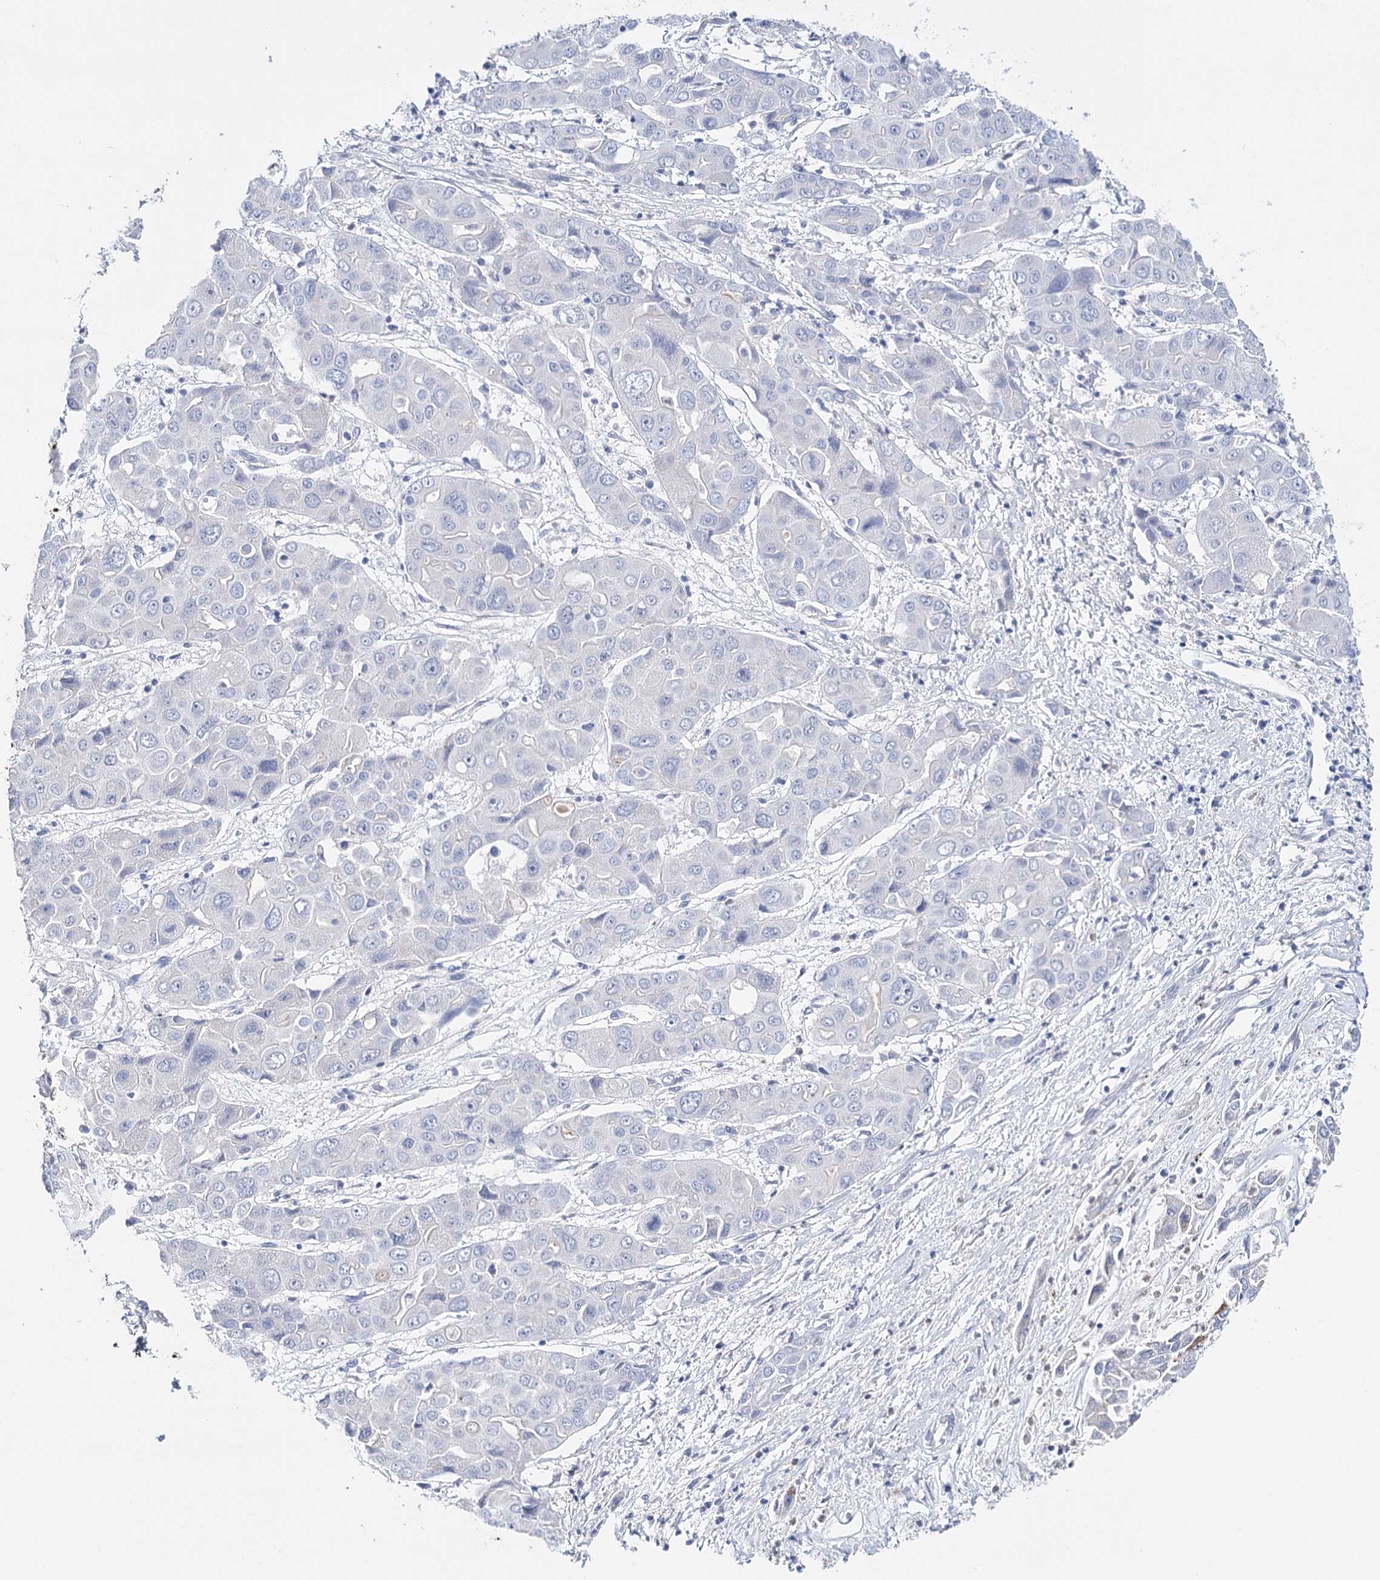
{"staining": {"intensity": "negative", "quantity": "none", "location": "none"}, "tissue": "liver cancer", "cell_type": "Tumor cells", "image_type": "cancer", "snomed": [{"axis": "morphology", "description": "Cholangiocarcinoma"}, {"axis": "topography", "description": "Liver"}], "caption": "The micrograph reveals no significant staining in tumor cells of liver cholangiocarcinoma.", "gene": "CEACAM8", "patient": {"sex": "male", "age": 67}}